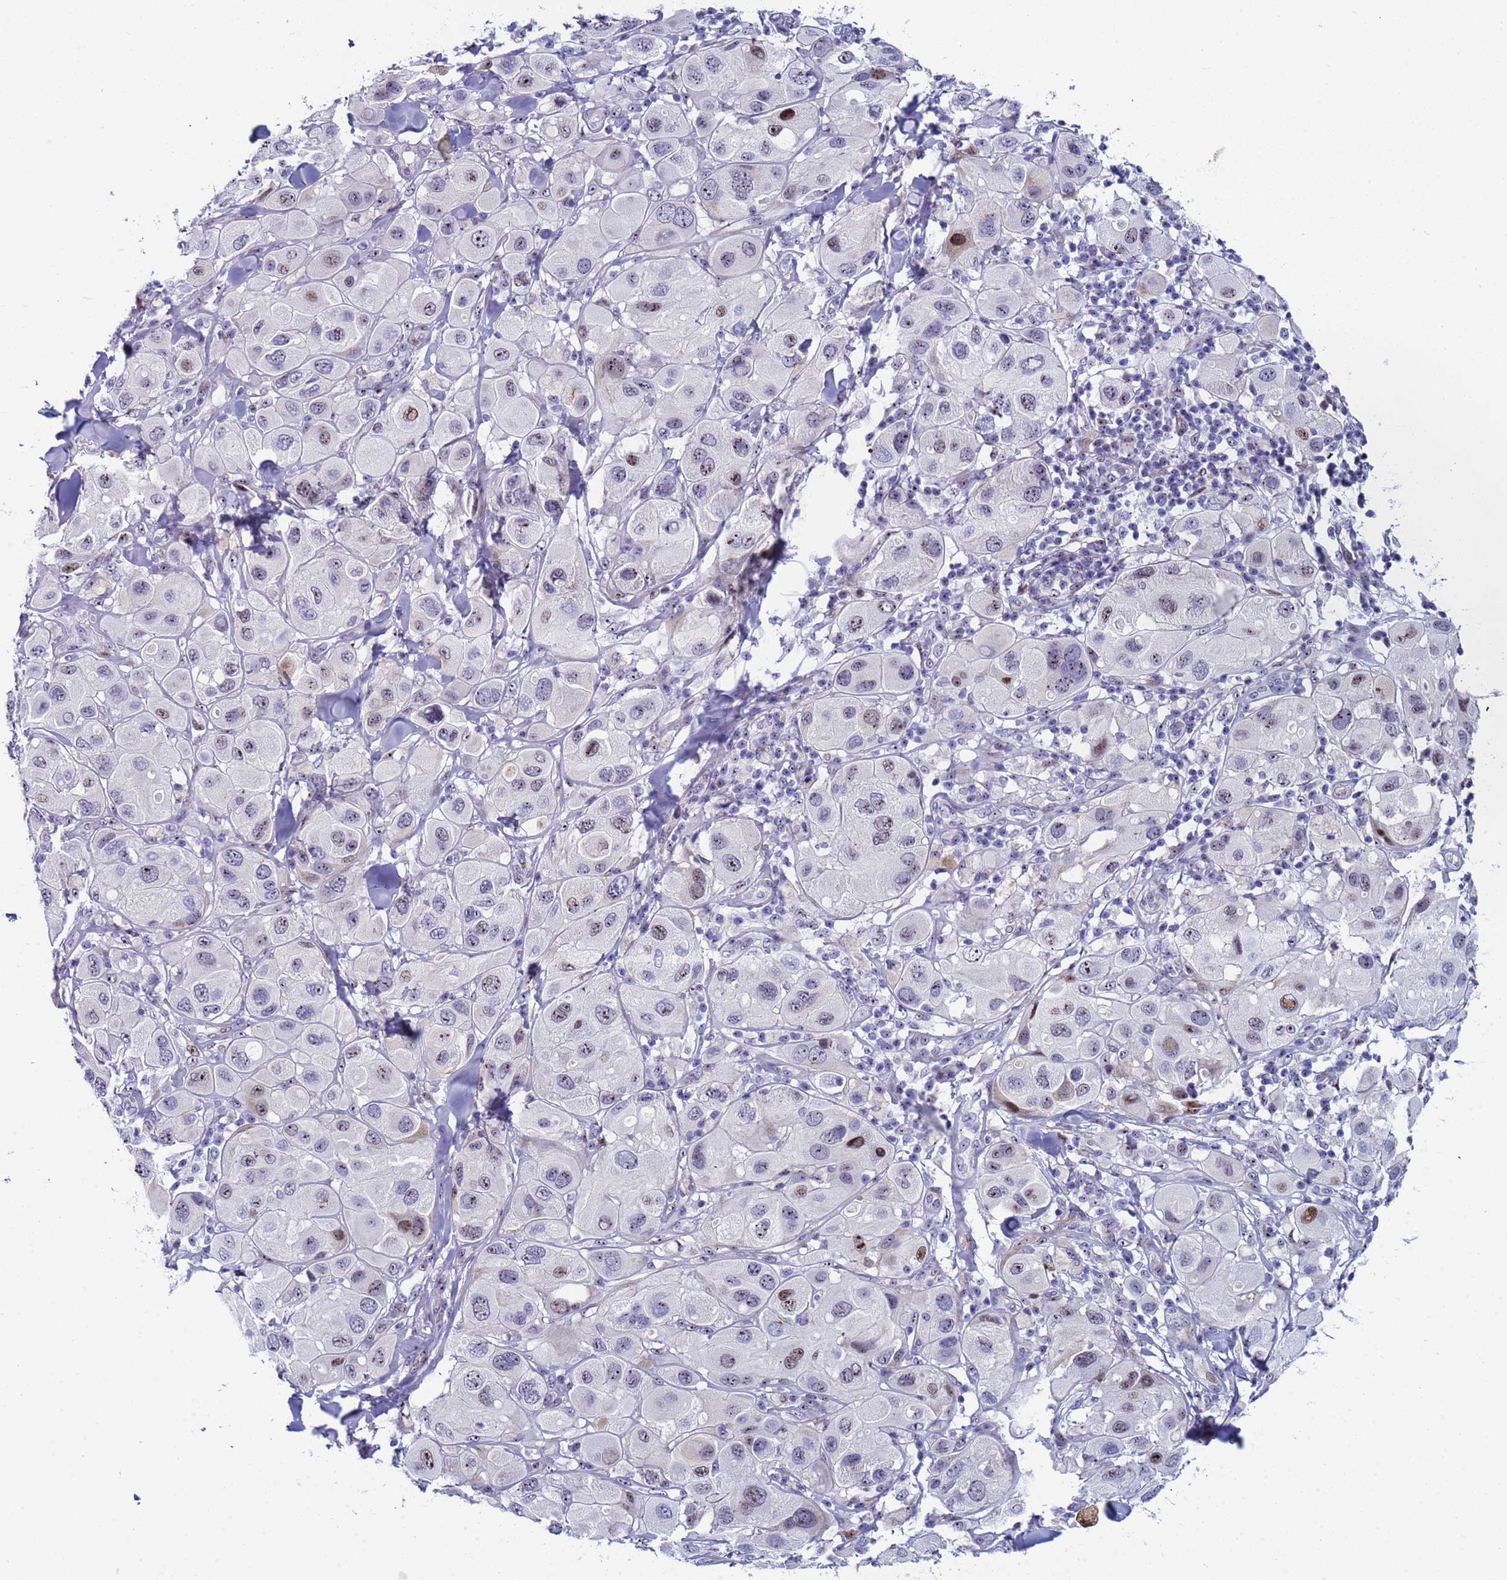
{"staining": {"intensity": "moderate", "quantity": "<25%", "location": "nuclear"}, "tissue": "melanoma", "cell_type": "Tumor cells", "image_type": "cancer", "snomed": [{"axis": "morphology", "description": "Malignant melanoma, Metastatic site"}, {"axis": "topography", "description": "Skin"}], "caption": "Moderate nuclear expression is identified in approximately <25% of tumor cells in malignant melanoma (metastatic site). The staining is performed using DAB brown chromogen to label protein expression. The nuclei are counter-stained blue using hematoxylin.", "gene": "POP5", "patient": {"sex": "male", "age": 41}}